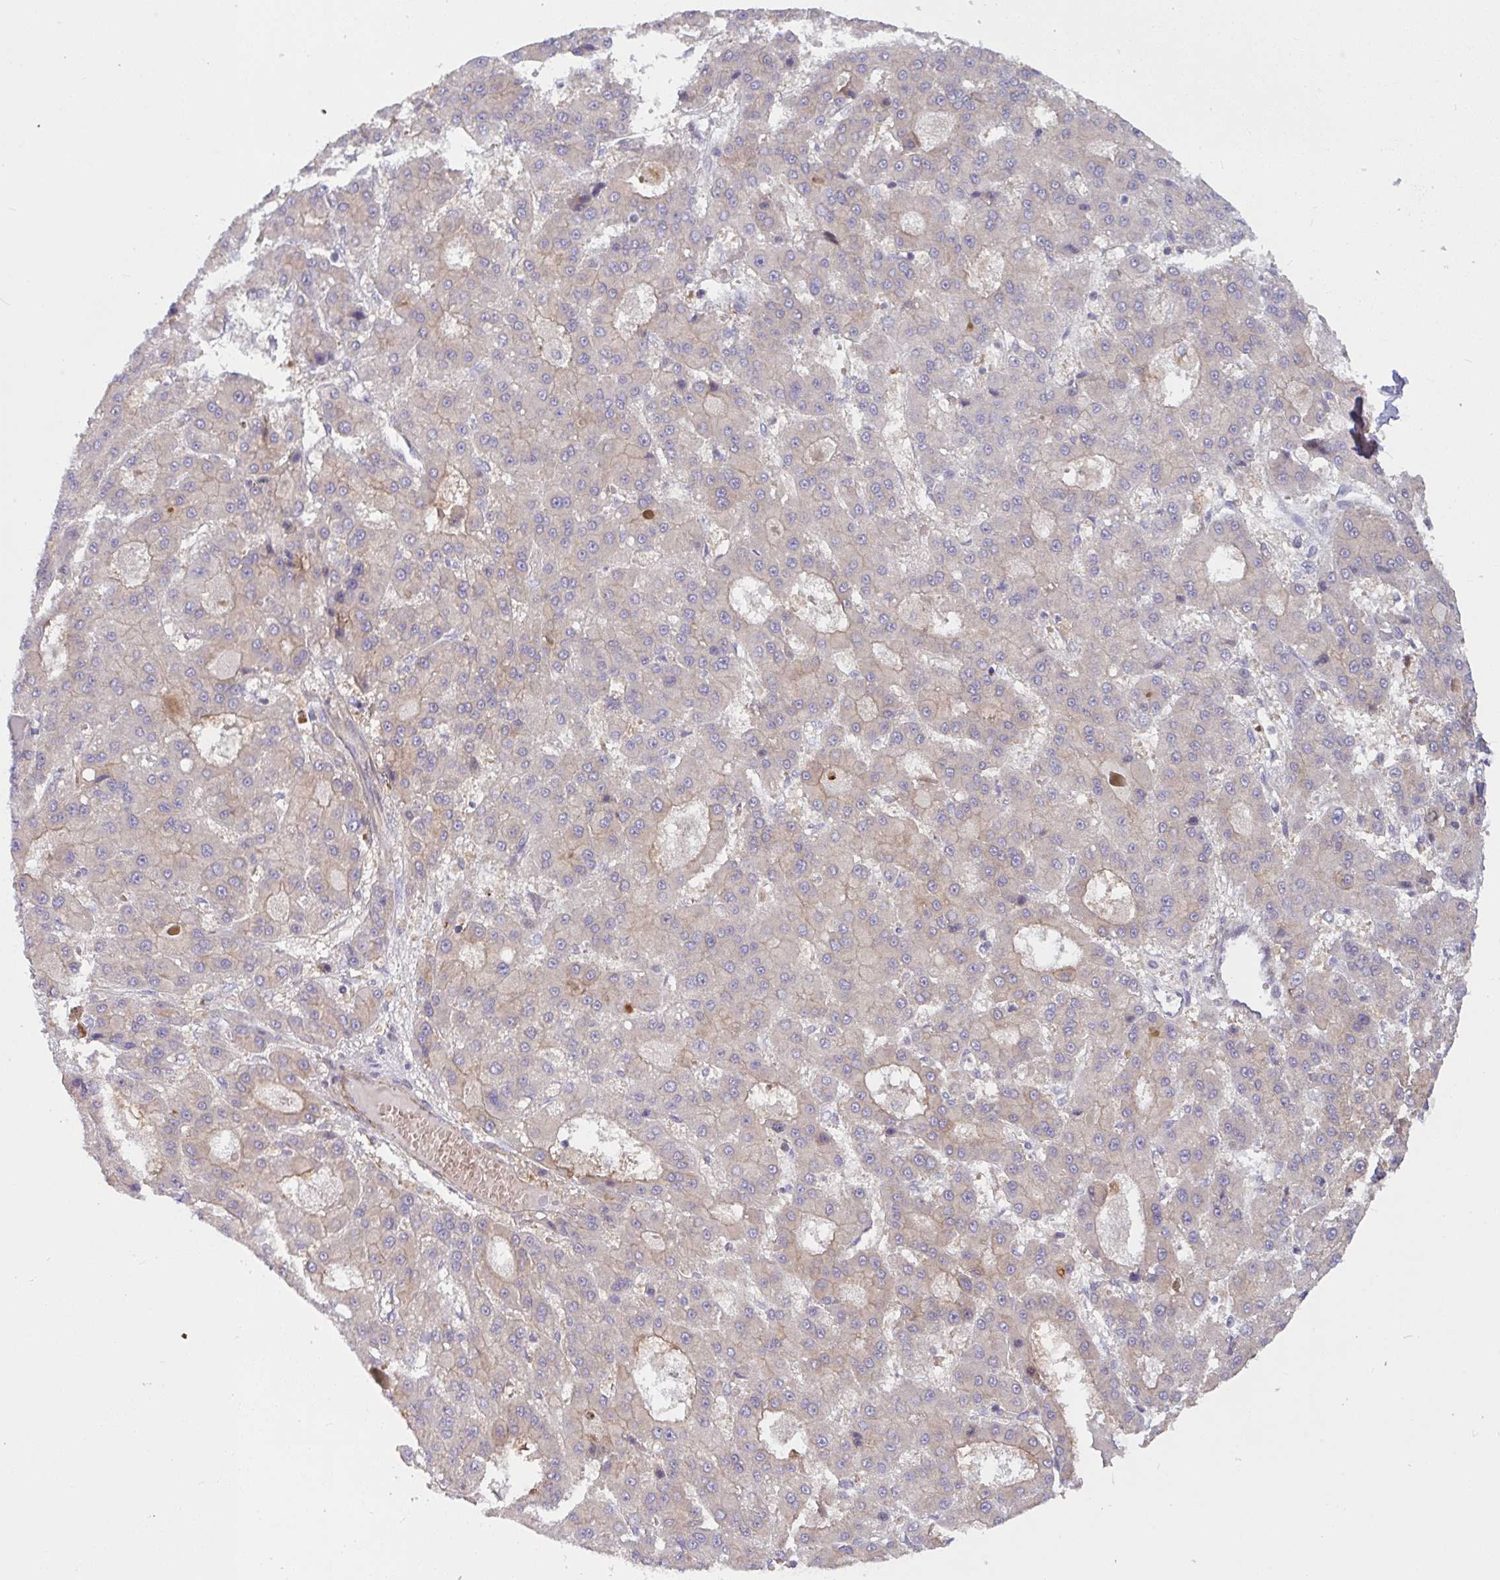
{"staining": {"intensity": "weak", "quantity": "<25%", "location": "cytoplasmic/membranous"}, "tissue": "liver cancer", "cell_type": "Tumor cells", "image_type": "cancer", "snomed": [{"axis": "morphology", "description": "Carcinoma, Hepatocellular, NOS"}, {"axis": "topography", "description": "Liver"}], "caption": "DAB (3,3'-diaminobenzidine) immunohistochemical staining of human liver hepatocellular carcinoma demonstrates no significant positivity in tumor cells. (IHC, brightfield microscopy, high magnification).", "gene": "TANK", "patient": {"sex": "male", "age": 70}}